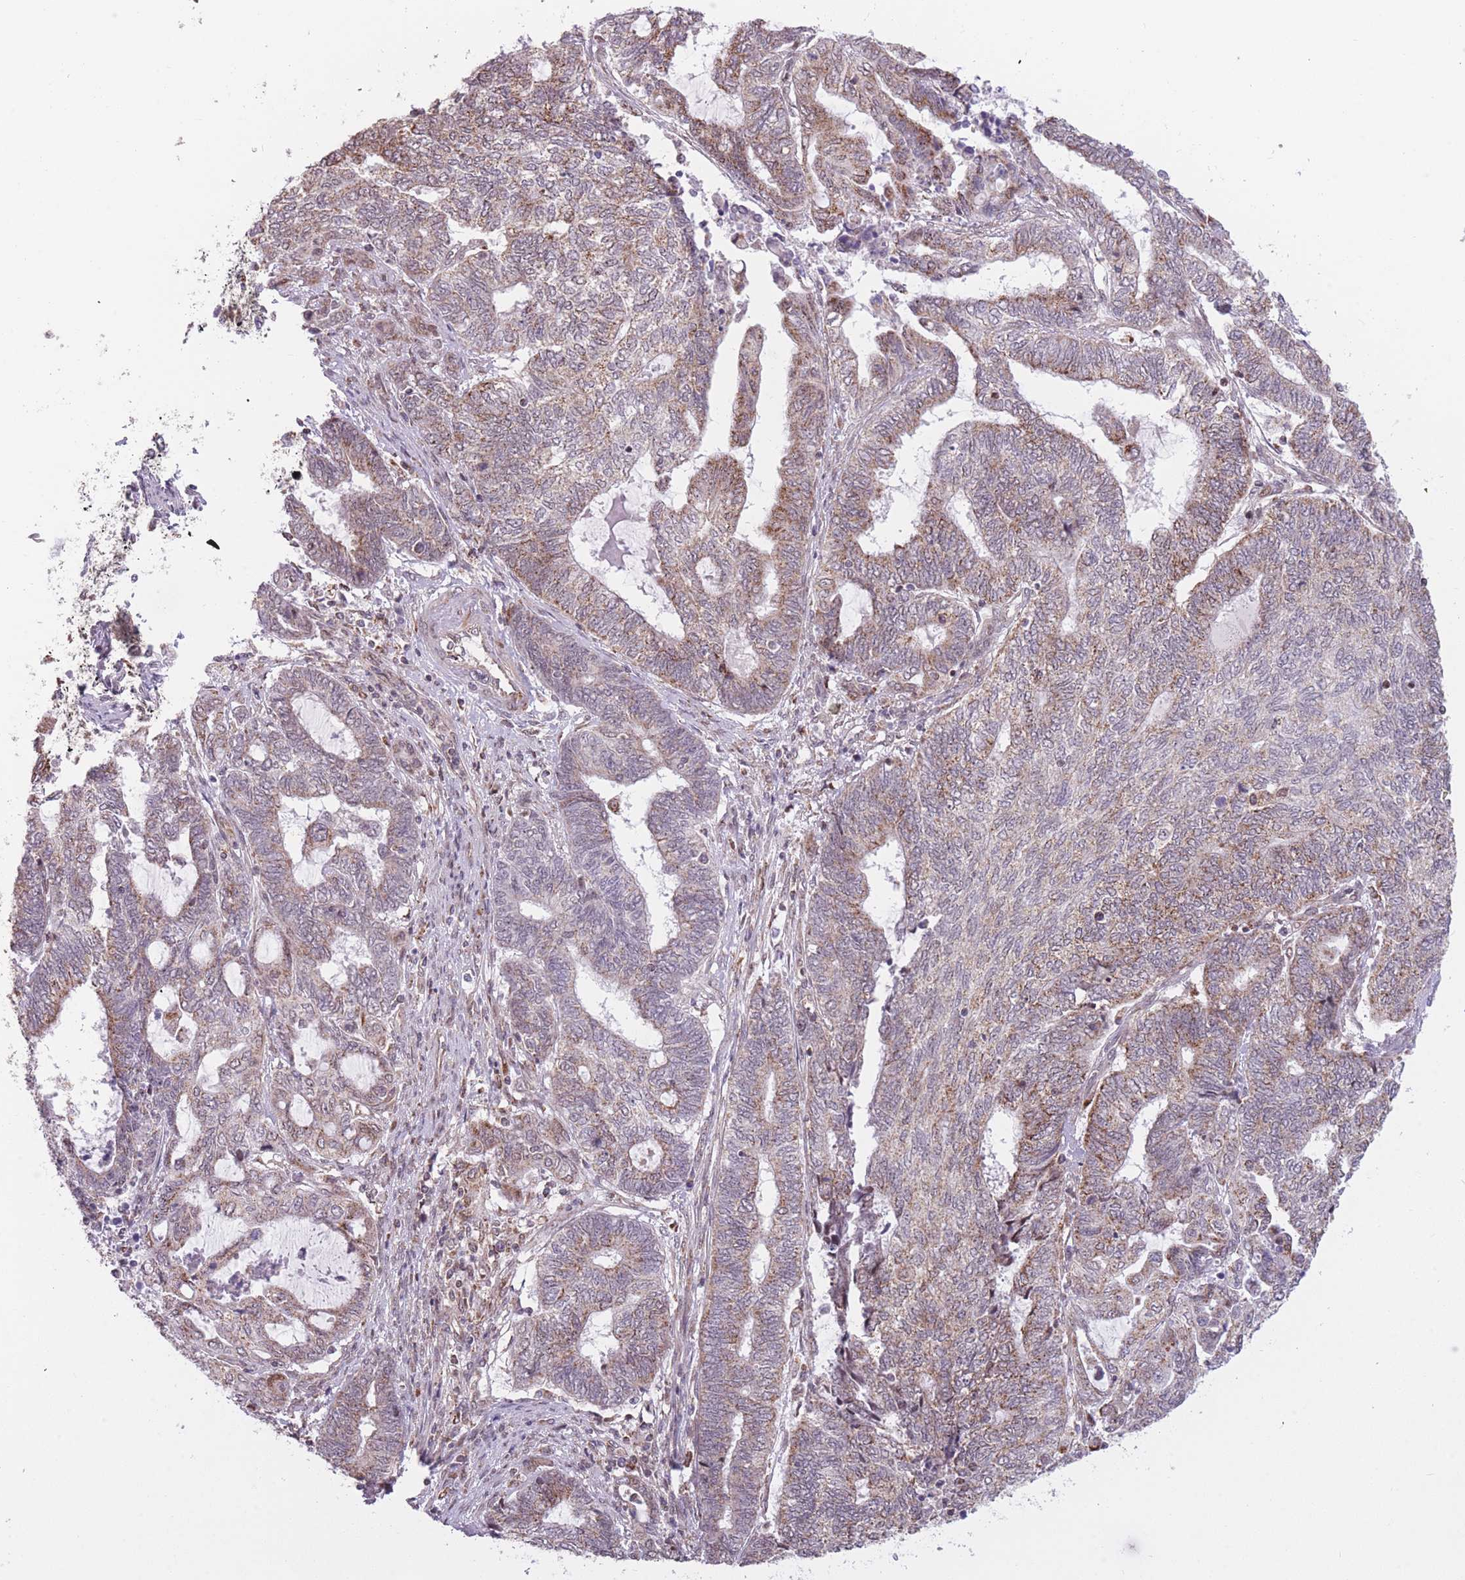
{"staining": {"intensity": "moderate", "quantity": ">75%", "location": "cytoplasmic/membranous"}, "tissue": "endometrial cancer", "cell_type": "Tumor cells", "image_type": "cancer", "snomed": [{"axis": "morphology", "description": "Adenocarcinoma, NOS"}, {"axis": "topography", "description": "Uterus"}, {"axis": "topography", "description": "Endometrium"}], "caption": "Approximately >75% of tumor cells in human endometrial cancer (adenocarcinoma) exhibit moderate cytoplasmic/membranous protein expression as visualized by brown immunohistochemical staining.", "gene": "DPYSL4", "patient": {"sex": "female", "age": 70}}